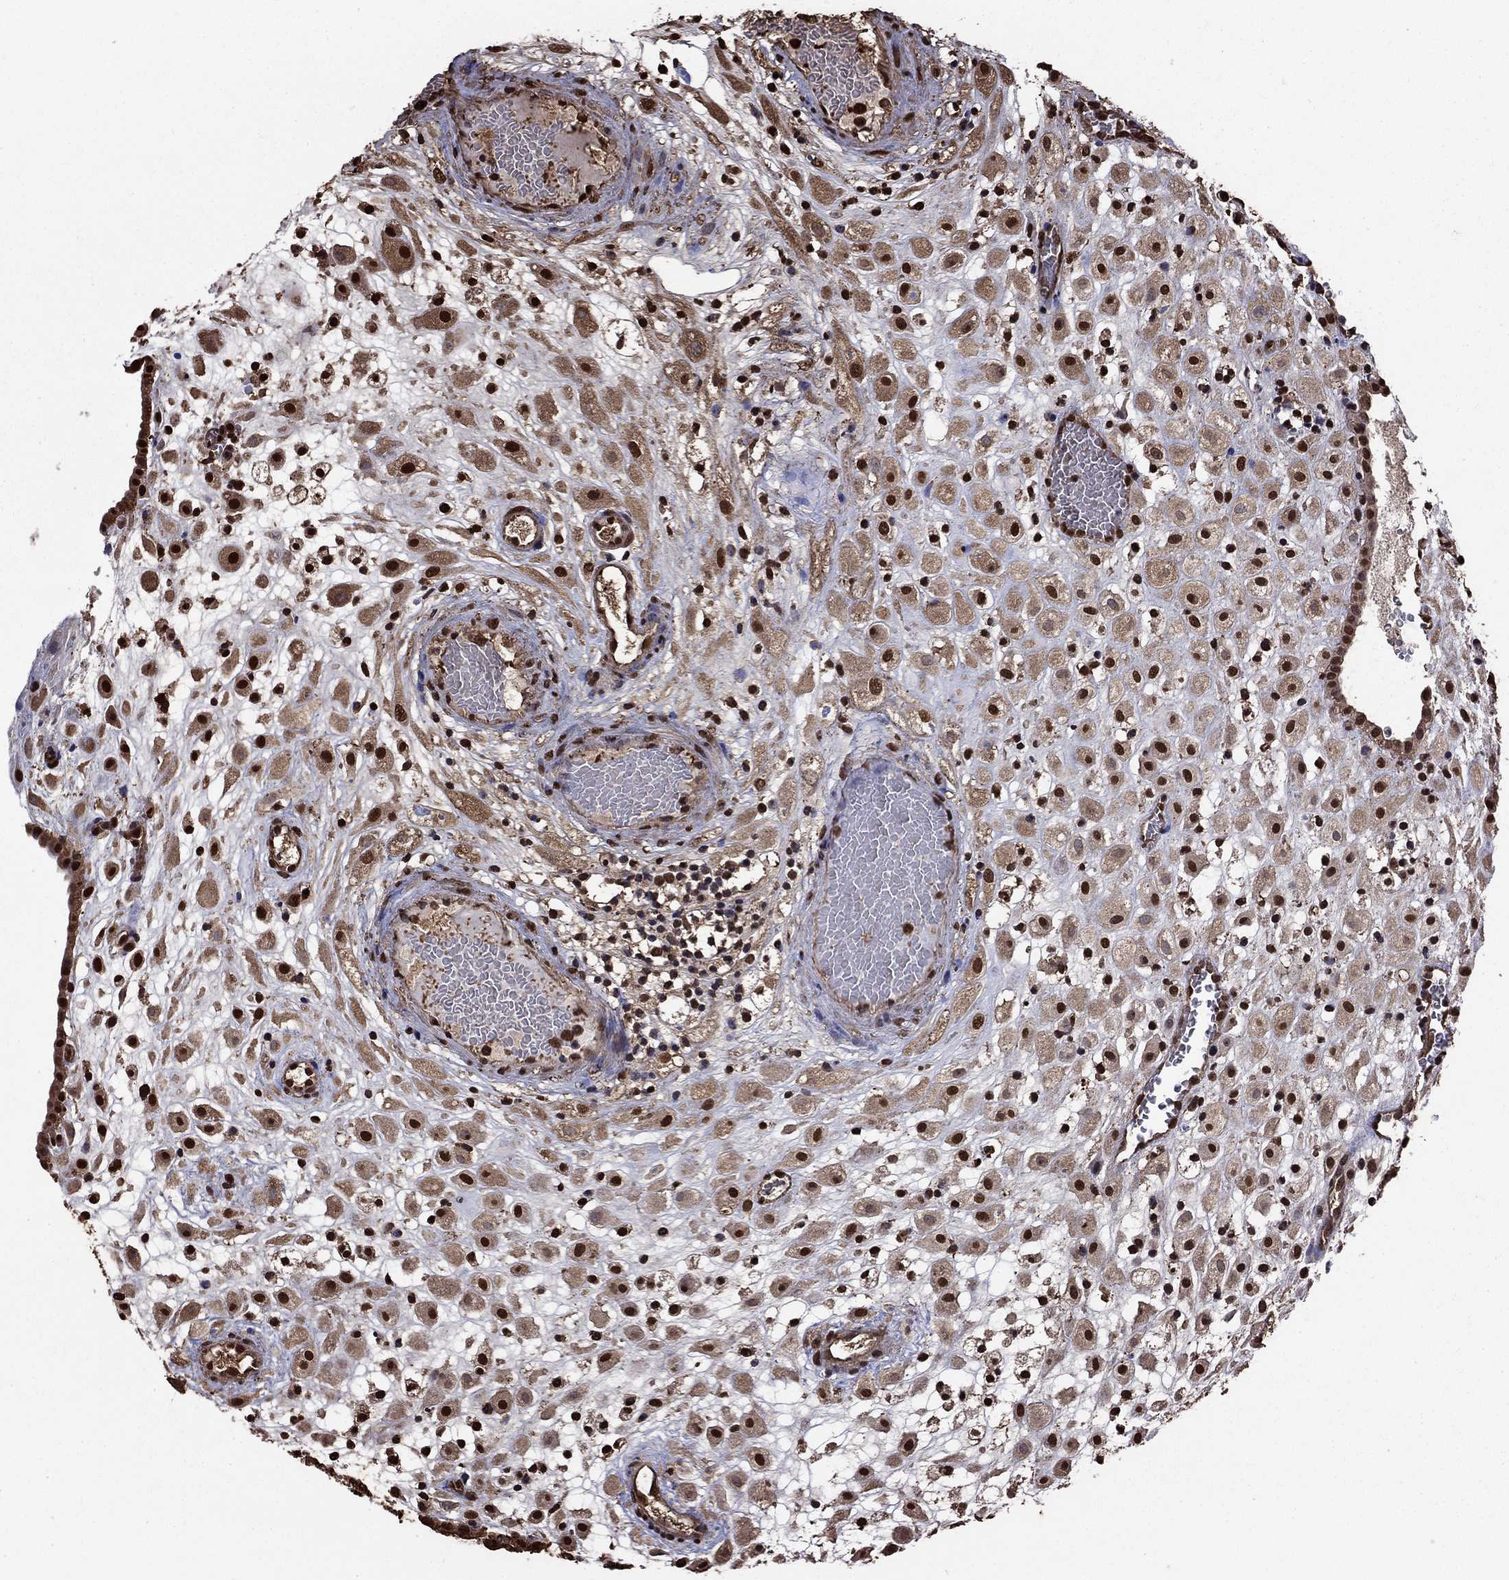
{"staining": {"intensity": "strong", "quantity": "25%-75%", "location": "nuclear"}, "tissue": "placenta", "cell_type": "Decidual cells", "image_type": "normal", "snomed": [{"axis": "morphology", "description": "Normal tissue, NOS"}, {"axis": "topography", "description": "Placenta"}], "caption": "Decidual cells exhibit high levels of strong nuclear staining in approximately 25%-75% of cells in normal human placenta.", "gene": "GAPDH", "patient": {"sex": "female", "age": 24}}